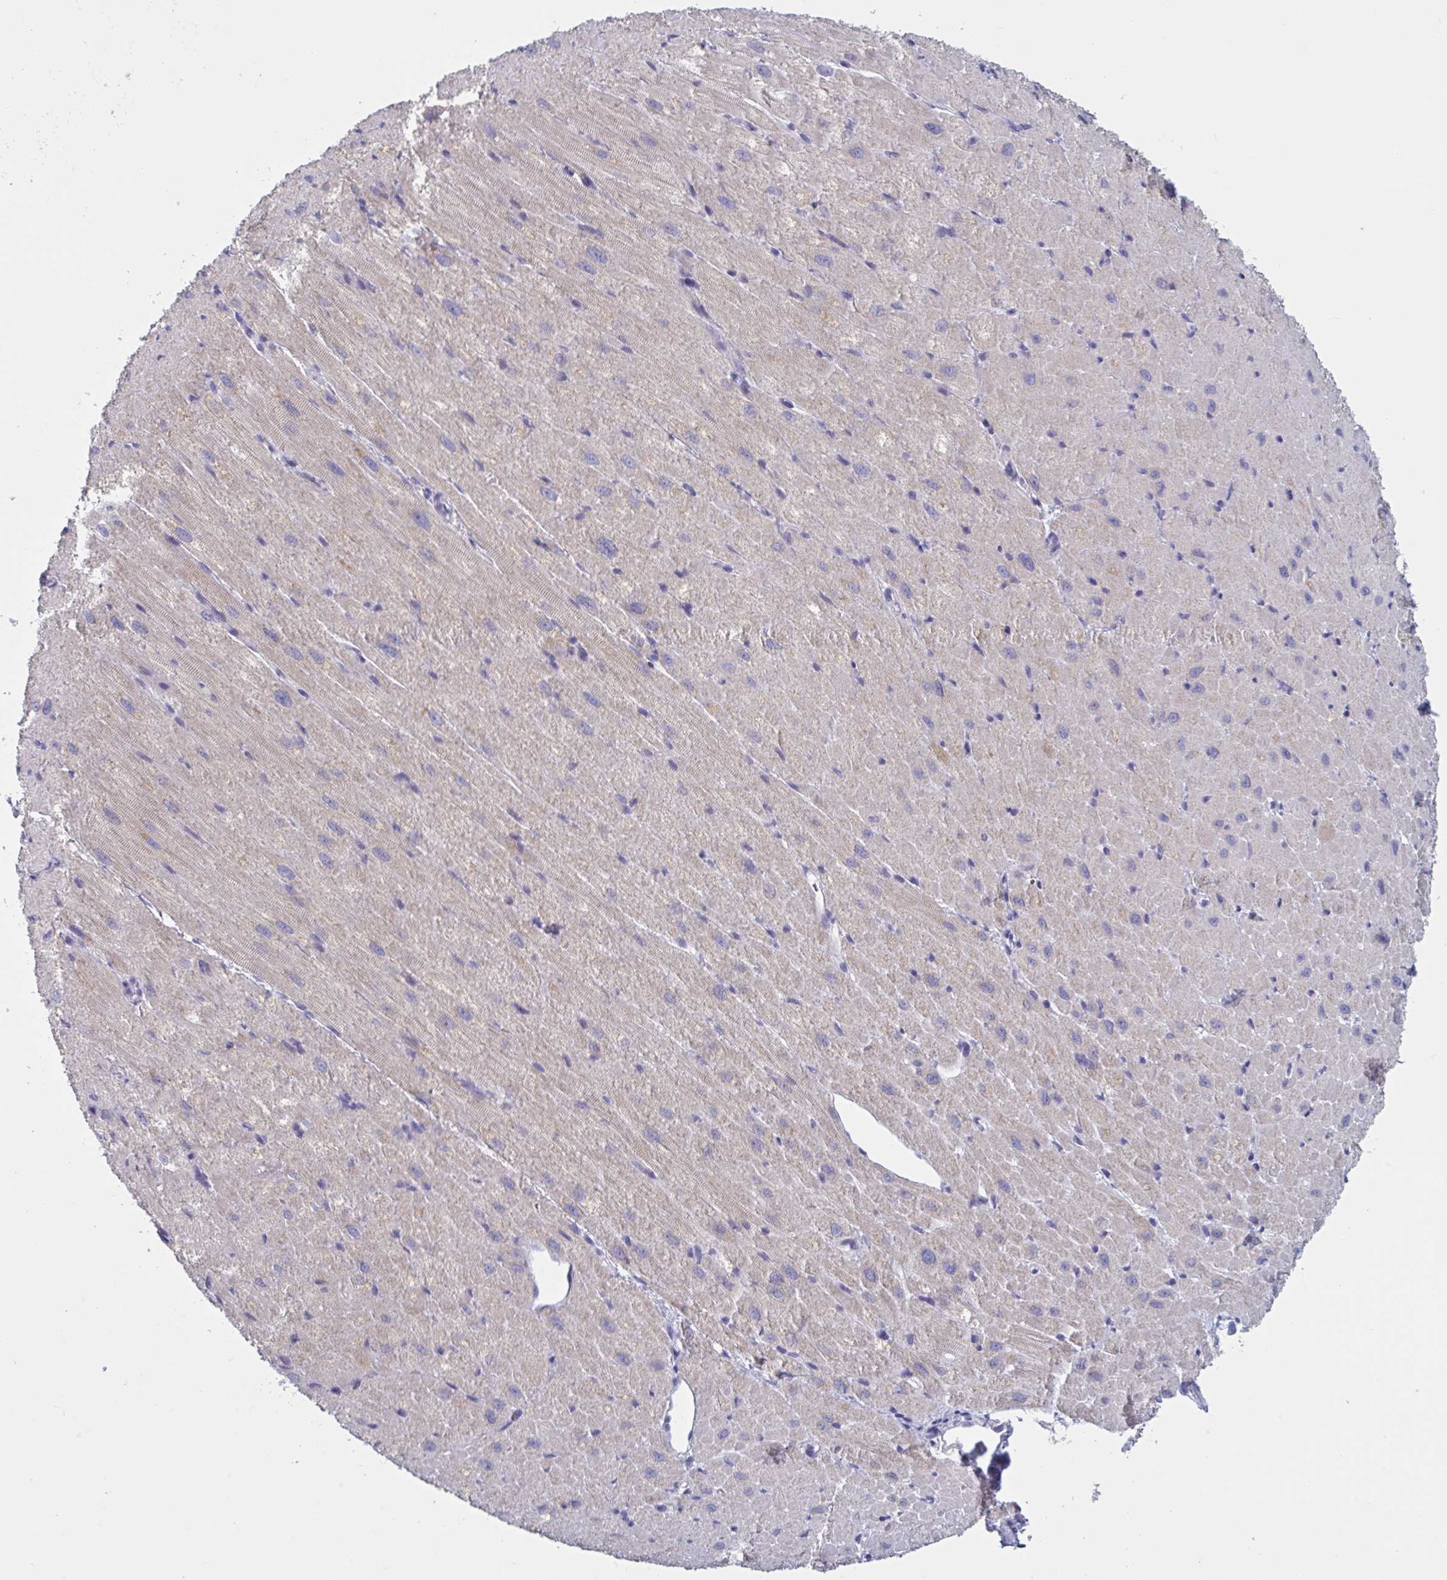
{"staining": {"intensity": "strong", "quantity": "25%-75%", "location": "cytoplasmic/membranous"}, "tissue": "heart muscle", "cell_type": "Cardiomyocytes", "image_type": "normal", "snomed": [{"axis": "morphology", "description": "Normal tissue, NOS"}, {"axis": "topography", "description": "Heart"}], "caption": "Immunohistochemical staining of normal heart muscle demonstrates strong cytoplasmic/membranous protein positivity in approximately 25%-75% of cardiomyocytes.", "gene": "NDUFC2", "patient": {"sex": "male", "age": 62}}